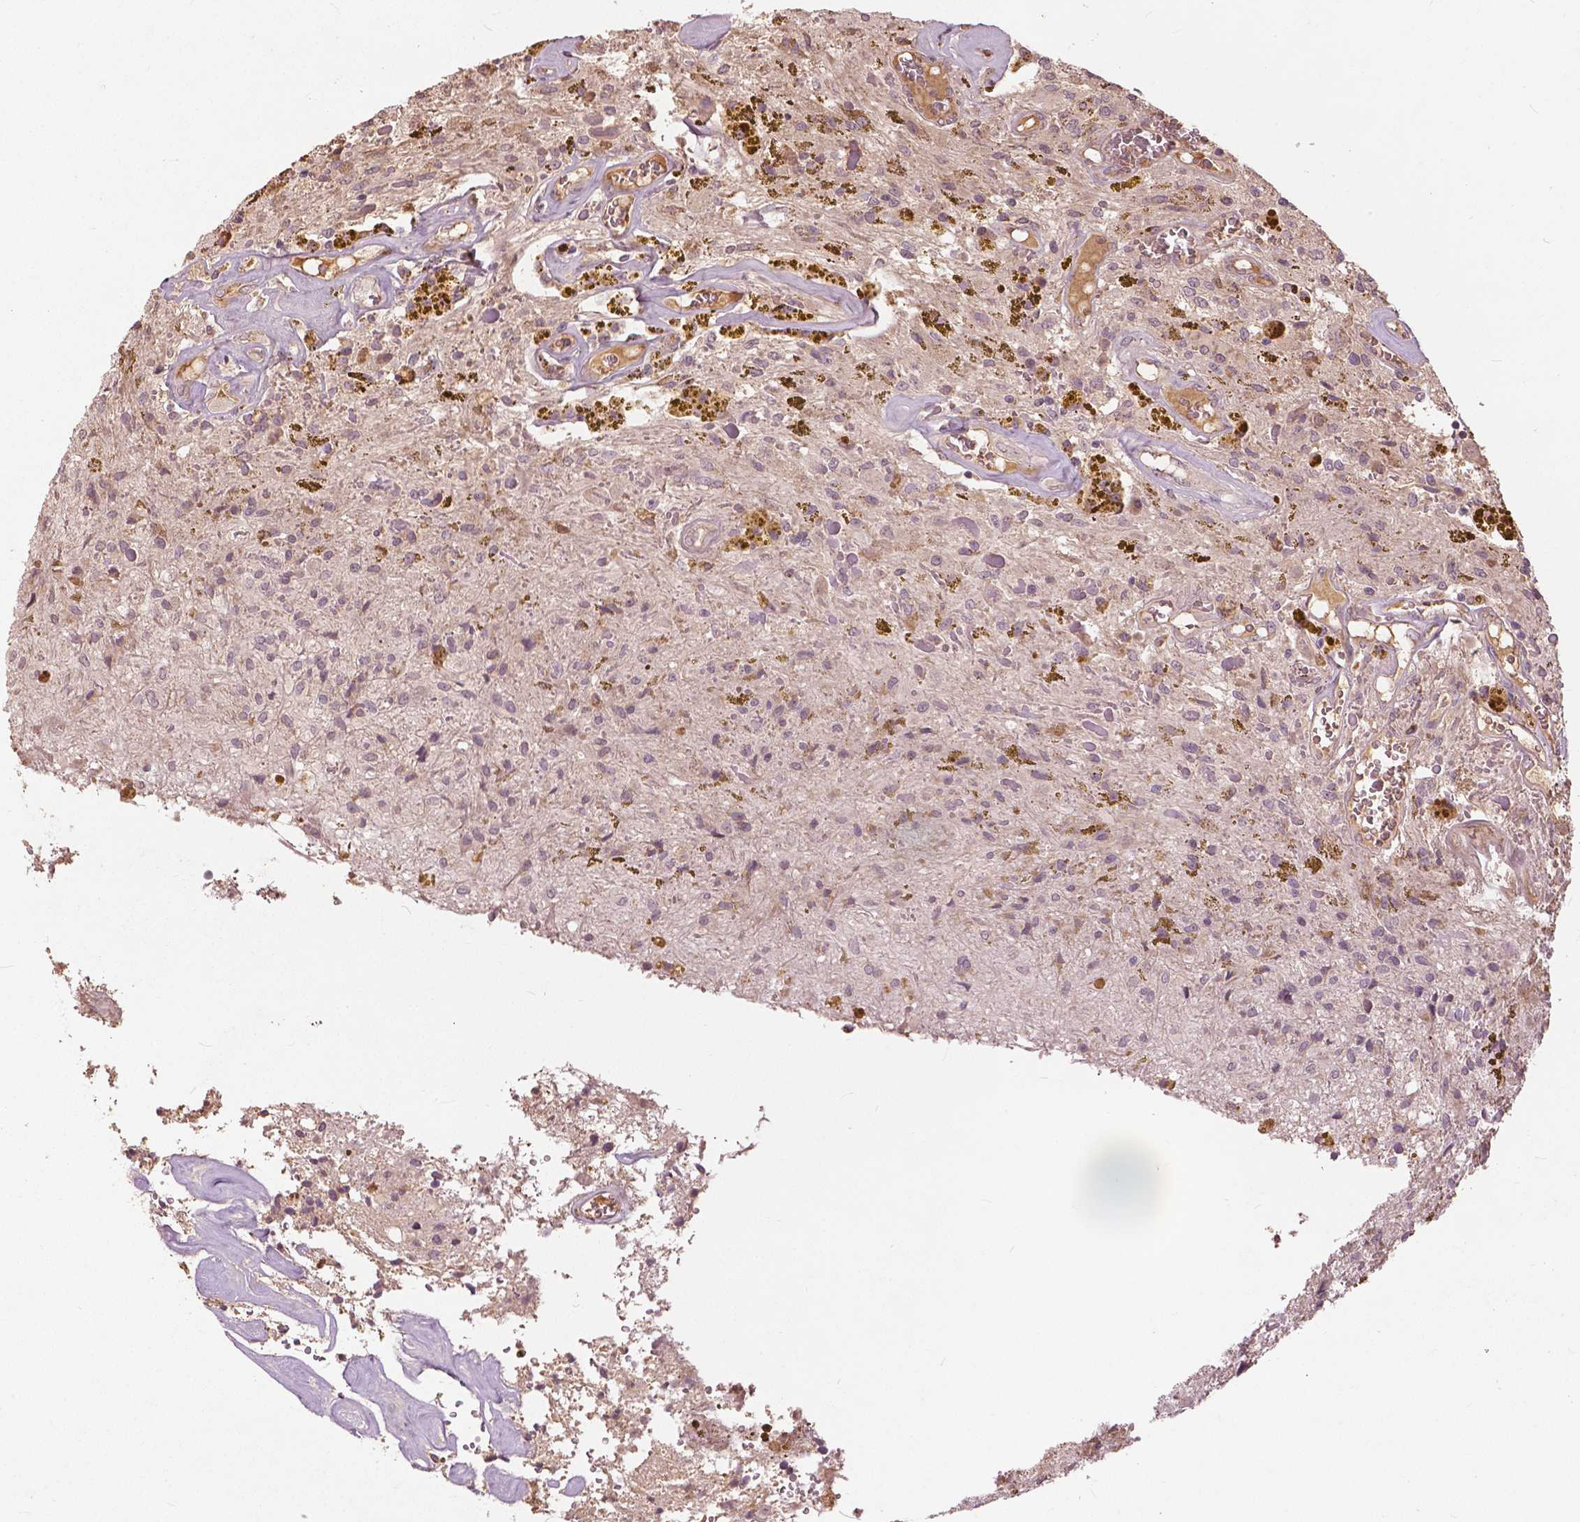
{"staining": {"intensity": "negative", "quantity": "none", "location": "none"}, "tissue": "glioma", "cell_type": "Tumor cells", "image_type": "cancer", "snomed": [{"axis": "morphology", "description": "Glioma, malignant, Low grade"}, {"axis": "topography", "description": "Cerebellum"}], "caption": "IHC image of neoplastic tissue: glioma stained with DAB reveals no significant protein positivity in tumor cells. (DAB immunohistochemistry with hematoxylin counter stain).", "gene": "ANGPTL4", "patient": {"sex": "female", "age": 14}}